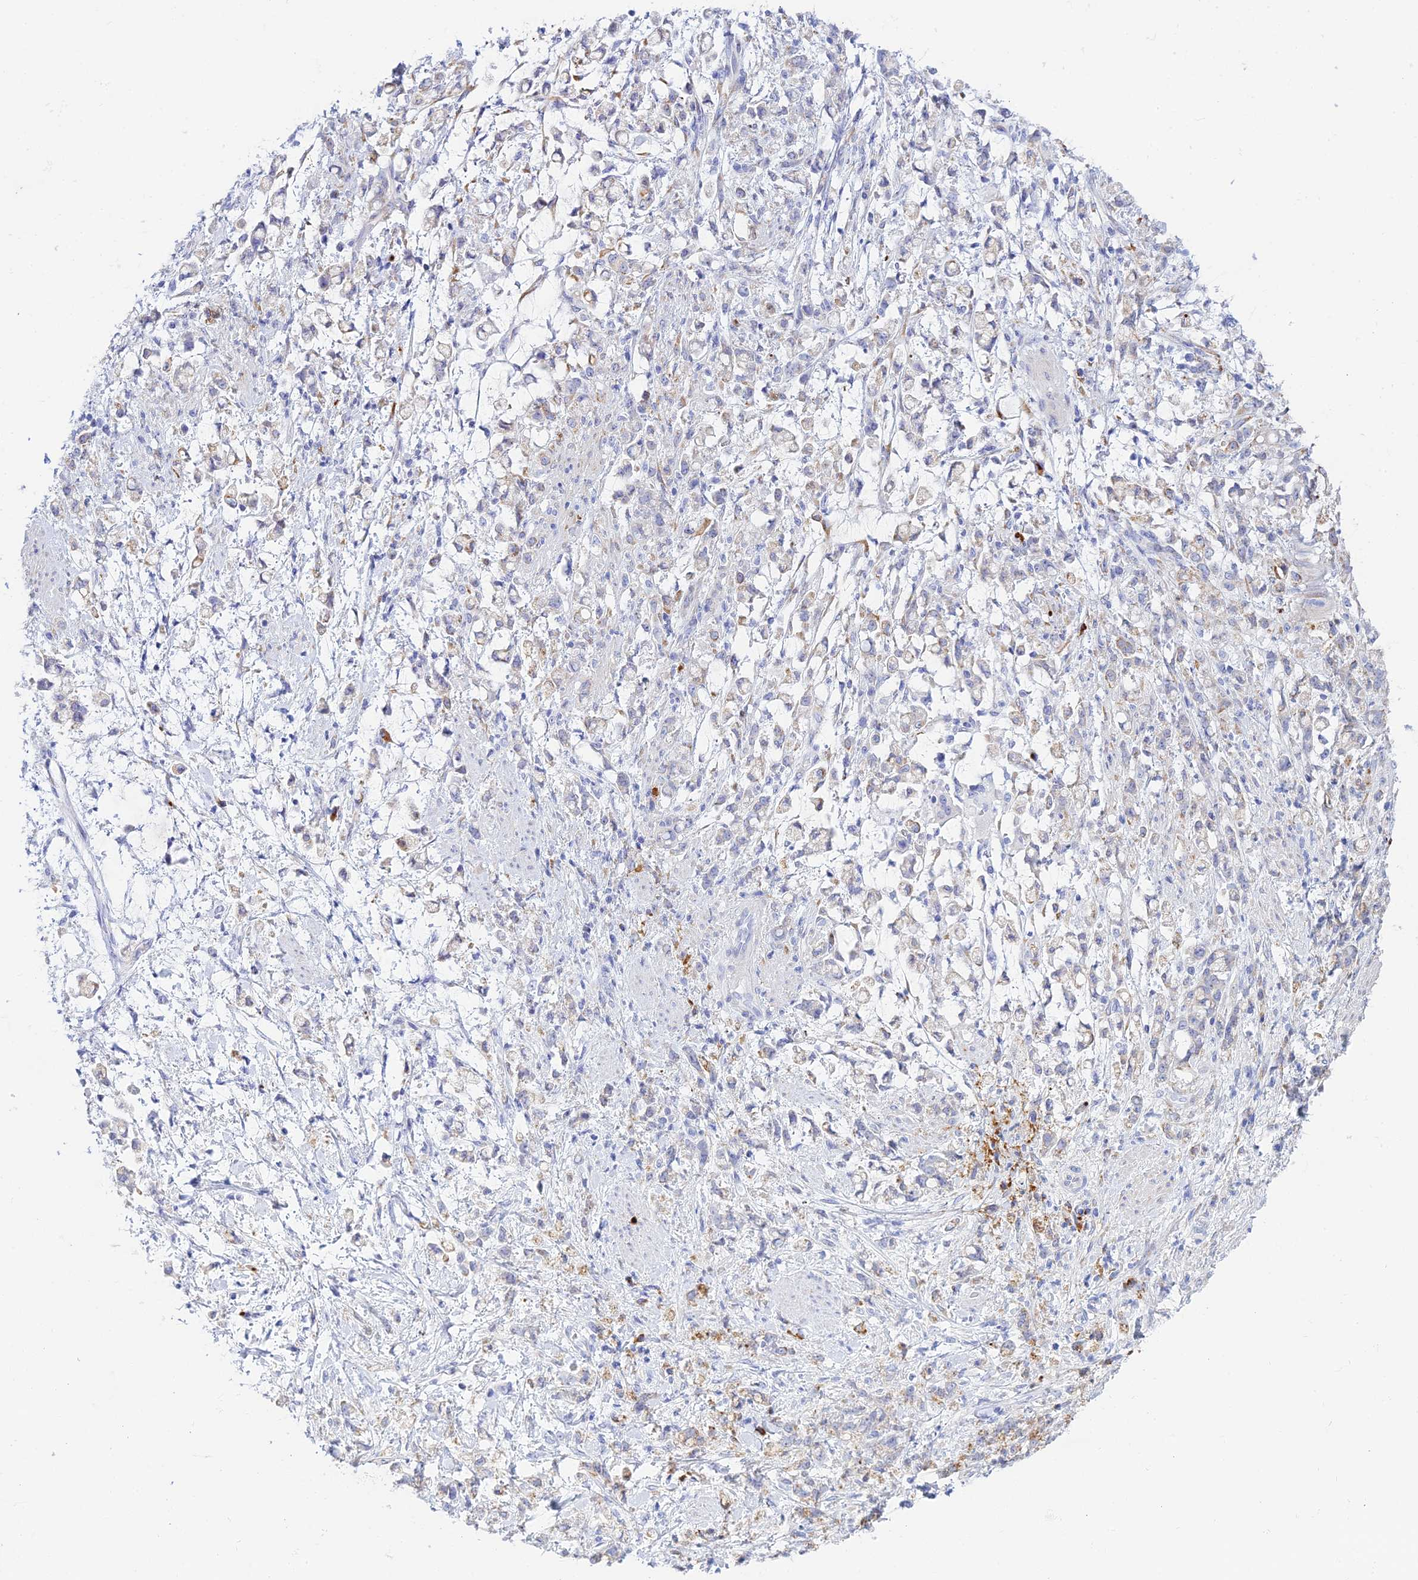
{"staining": {"intensity": "moderate", "quantity": "<25%", "location": "cytoplasmic/membranous"}, "tissue": "stomach cancer", "cell_type": "Tumor cells", "image_type": "cancer", "snomed": [{"axis": "morphology", "description": "Adenocarcinoma, NOS"}, {"axis": "topography", "description": "Stomach"}], "caption": "Protein expression analysis of human stomach cancer reveals moderate cytoplasmic/membranous staining in approximately <25% of tumor cells.", "gene": "CEP152", "patient": {"sex": "female", "age": 60}}